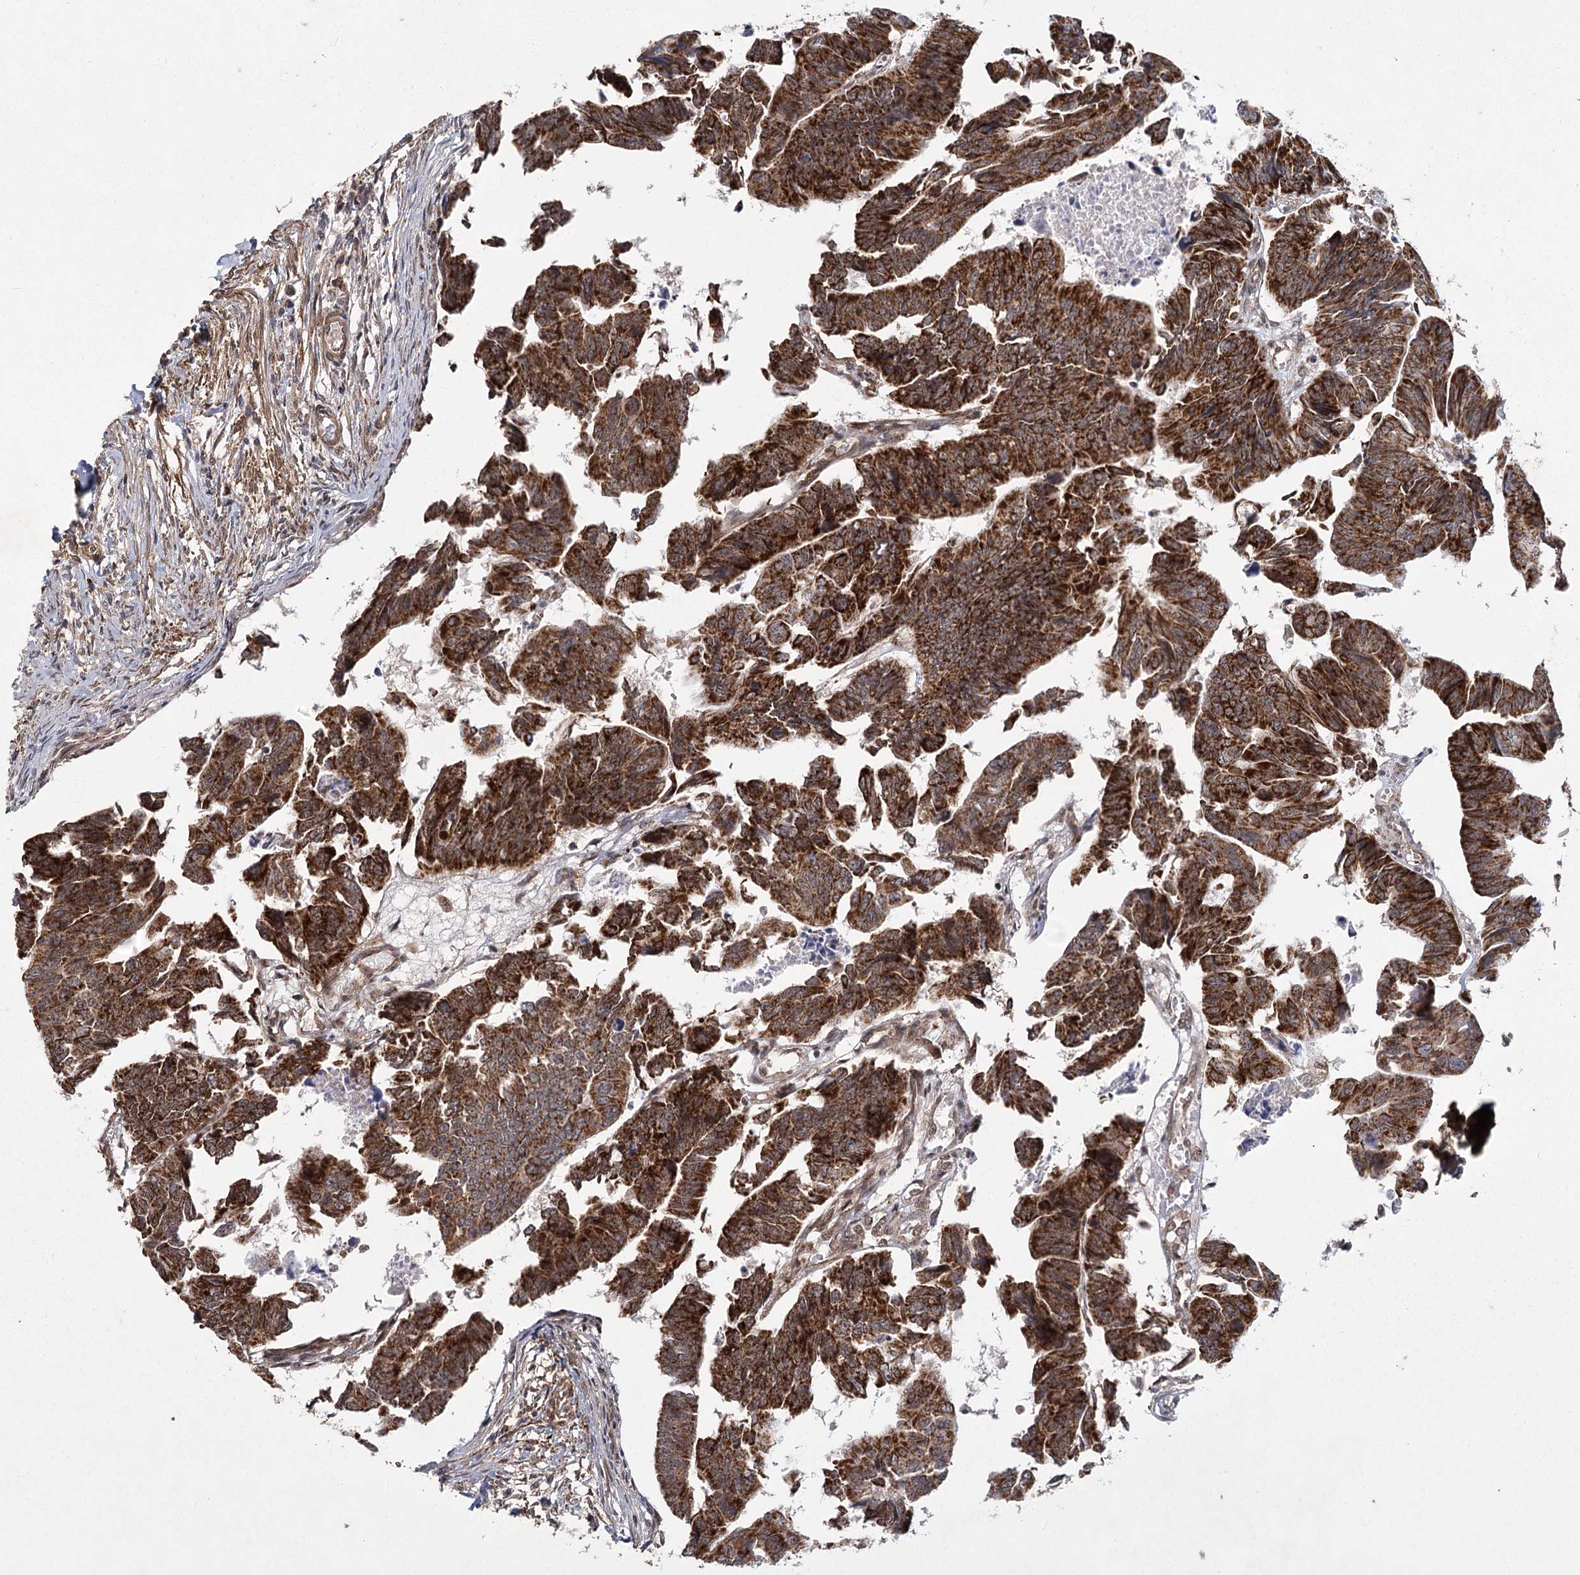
{"staining": {"intensity": "strong", "quantity": ">75%", "location": "cytoplasmic/membranous"}, "tissue": "colorectal cancer", "cell_type": "Tumor cells", "image_type": "cancer", "snomed": [{"axis": "morphology", "description": "Adenocarcinoma, NOS"}, {"axis": "topography", "description": "Rectum"}], "caption": "DAB immunohistochemical staining of adenocarcinoma (colorectal) displays strong cytoplasmic/membranous protein expression in approximately >75% of tumor cells.", "gene": "ZCCHC24", "patient": {"sex": "female", "age": 65}}